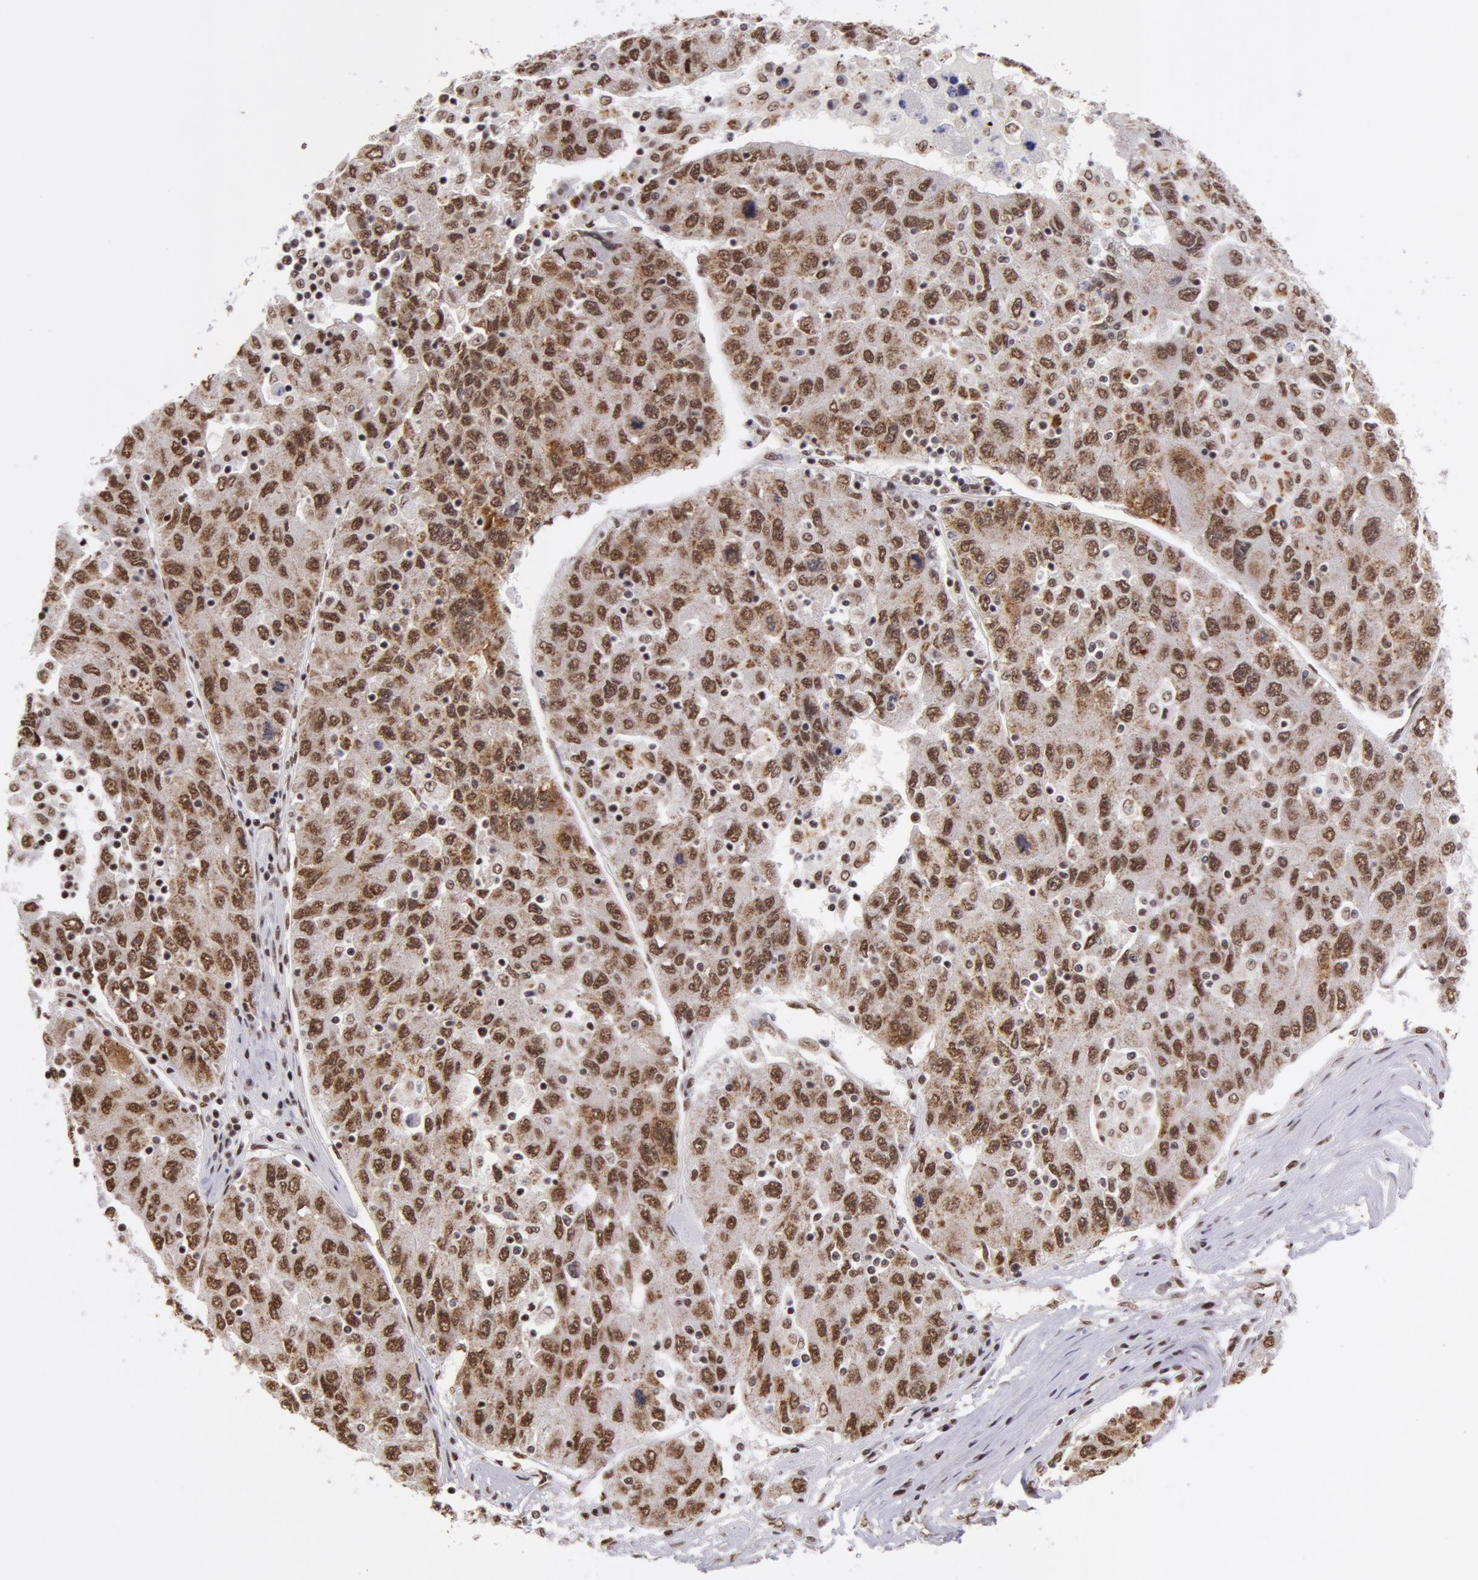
{"staining": {"intensity": "moderate", "quantity": ">75%", "location": "cytoplasmic/membranous,nuclear"}, "tissue": "liver cancer", "cell_type": "Tumor cells", "image_type": "cancer", "snomed": [{"axis": "morphology", "description": "Carcinoma, Hepatocellular, NOS"}, {"axis": "topography", "description": "Liver"}], "caption": "This is an image of immunohistochemistry (IHC) staining of liver hepatocellular carcinoma, which shows moderate positivity in the cytoplasmic/membranous and nuclear of tumor cells.", "gene": "VRTN", "patient": {"sex": "male", "age": 49}}